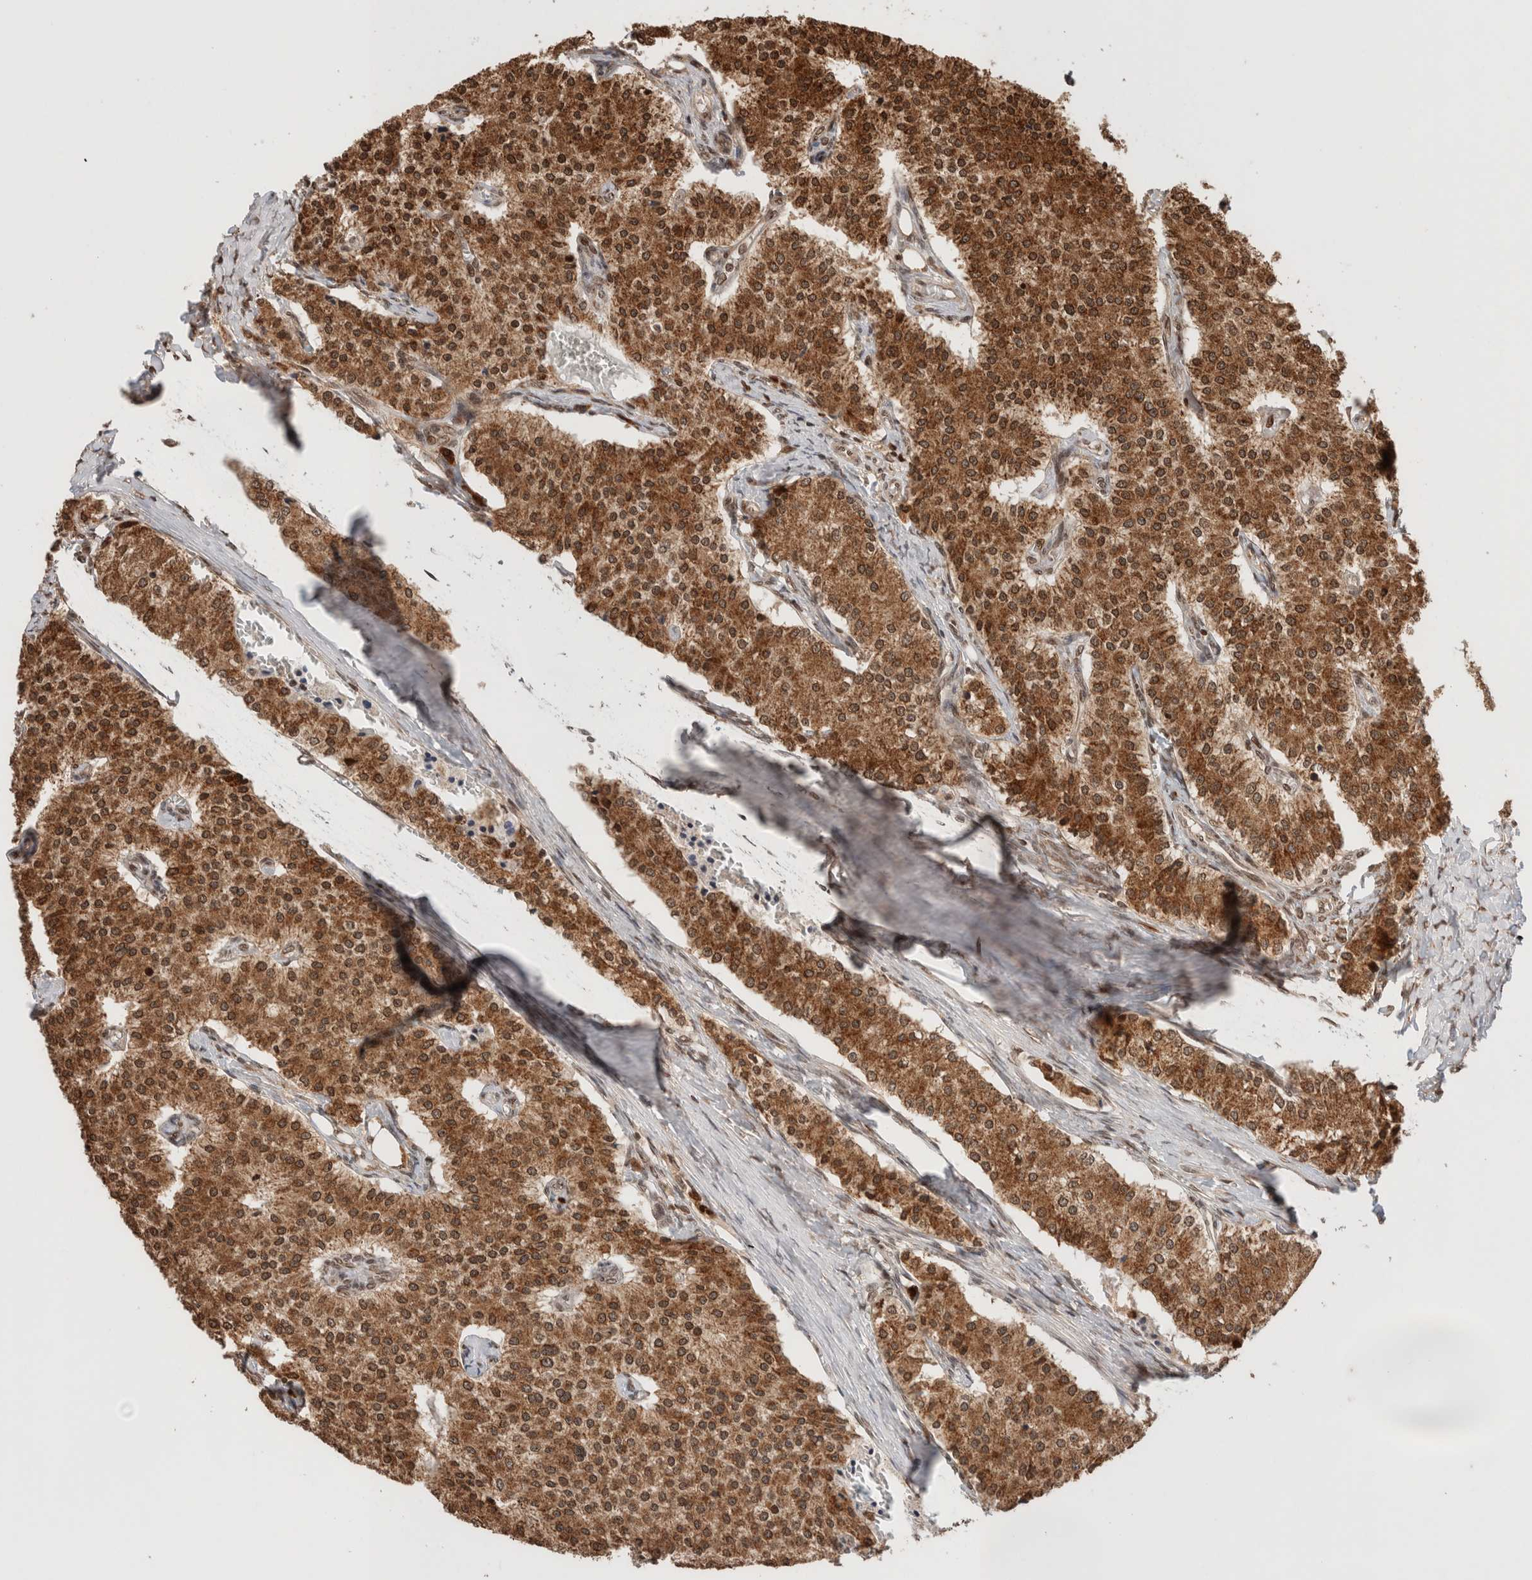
{"staining": {"intensity": "strong", "quantity": ">75%", "location": "cytoplasmic/membranous,nuclear"}, "tissue": "carcinoid", "cell_type": "Tumor cells", "image_type": "cancer", "snomed": [{"axis": "morphology", "description": "Carcinoid, malignant, NOS"}, {"axis": "topography", "description": "Colon"}], "caption": "Human carcinoid stained with a brown dye demonstrates strong cytoplasmic/membranous and nuclear positive positivity in approximately >75% of tumor cells.", "gene": "TPR", "patient": {"sex": "female", "age": 52}}